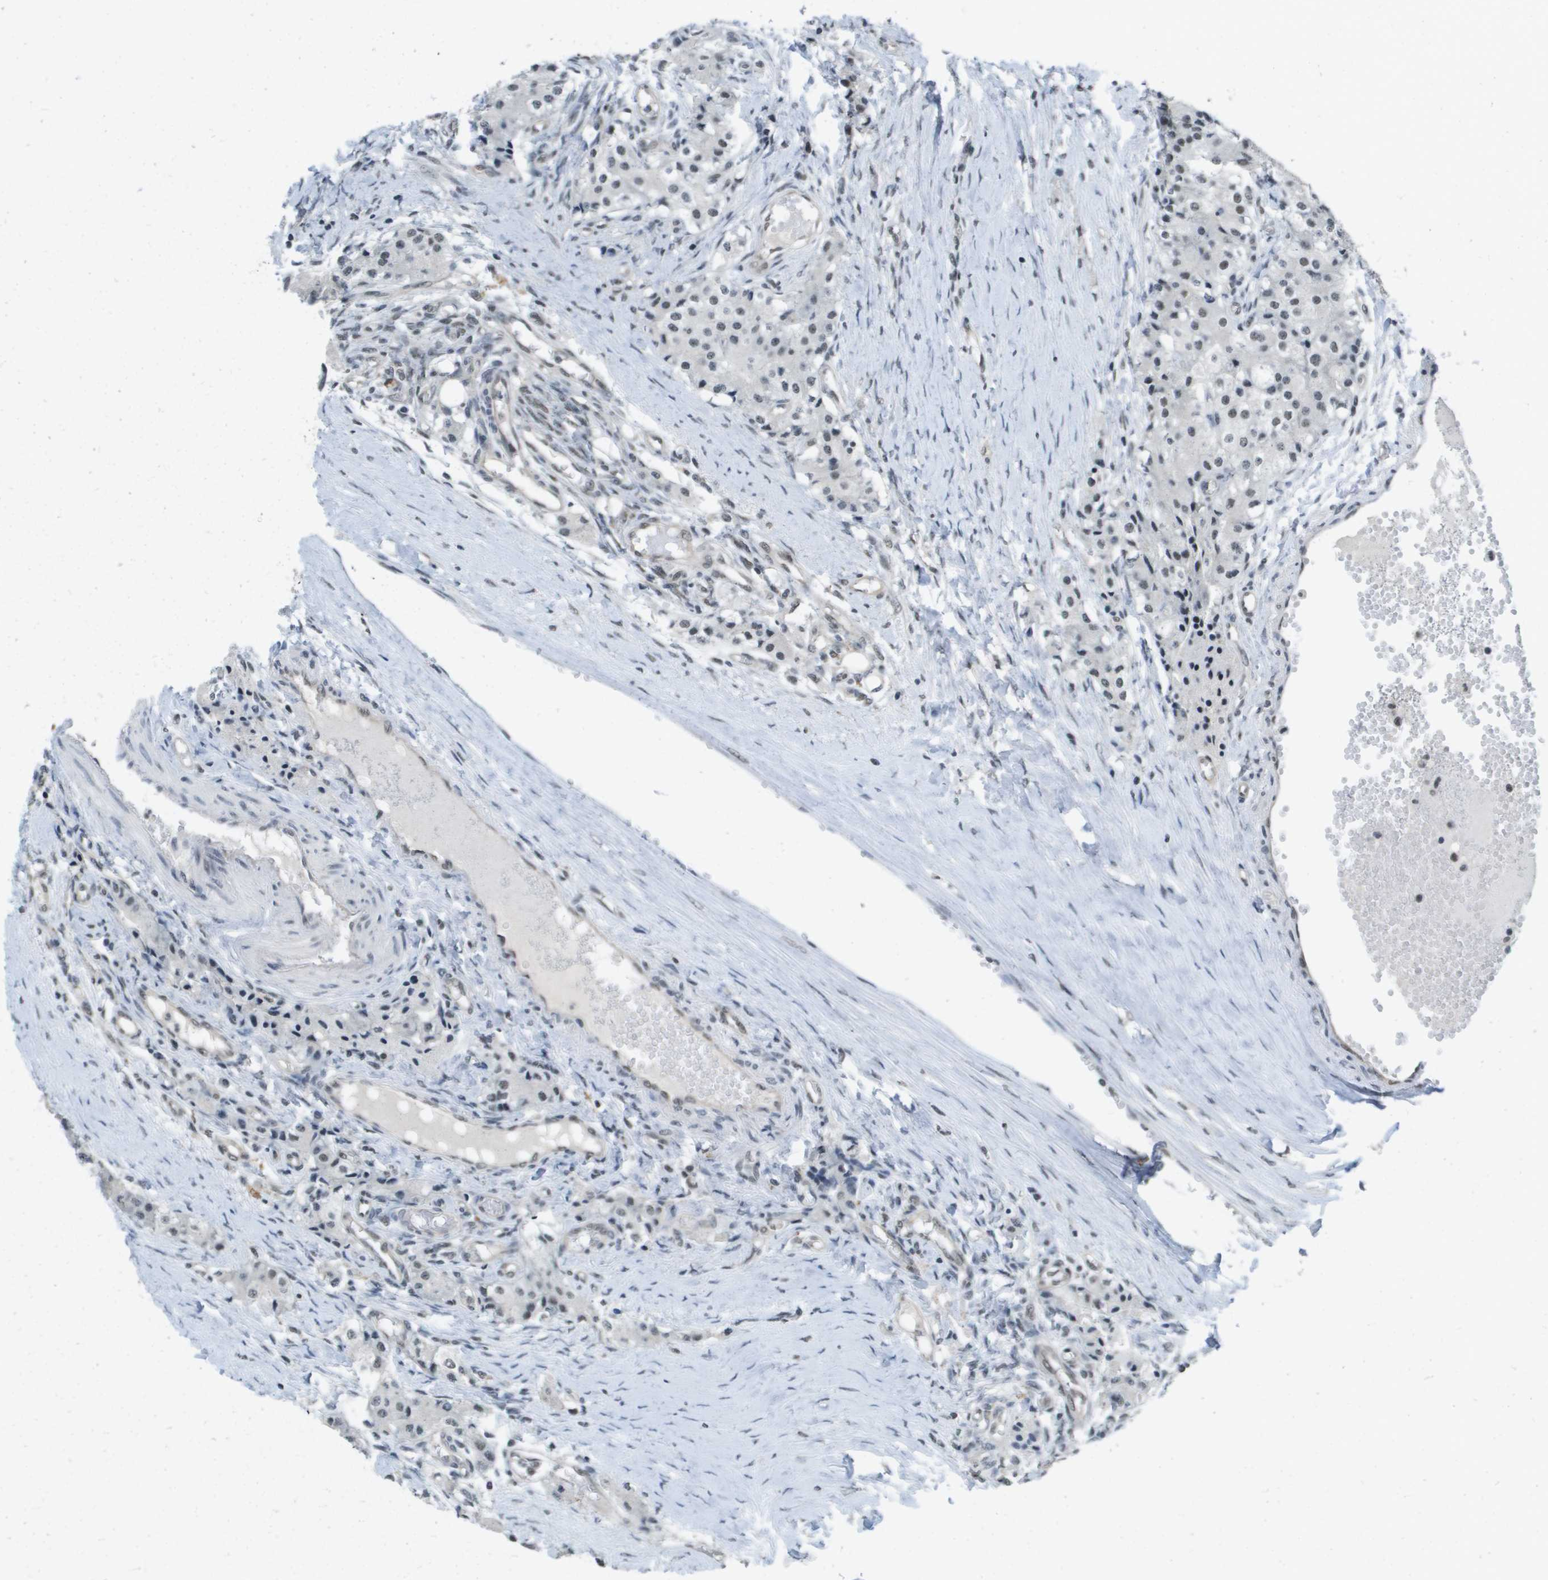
{"staining": {"intensity": "negative", "quantity": "none", "location": "none"}, "tissue": "carcinoid", "cell_type": "Tumor cells", "image_type": "cancer", "snomed": [{"axis": "morphology", "description": "Carcinoid, malignant, NOS"}, {"axis": "topography", "description": "Colon"}], "caption": "Immunohistochemistry (IHC) image of carcinoid stained for a protein (brown), which shows no expression in tumor cells. Brightfield microscopy of immunohistochemistry (IHC) stained with DAB (3,3'-diaminobenzidine) (brown) and hematoxylin (blue), captured at high magnification.", "gene": "ISY1", "patient": {"sex": "female", "age": 52}}